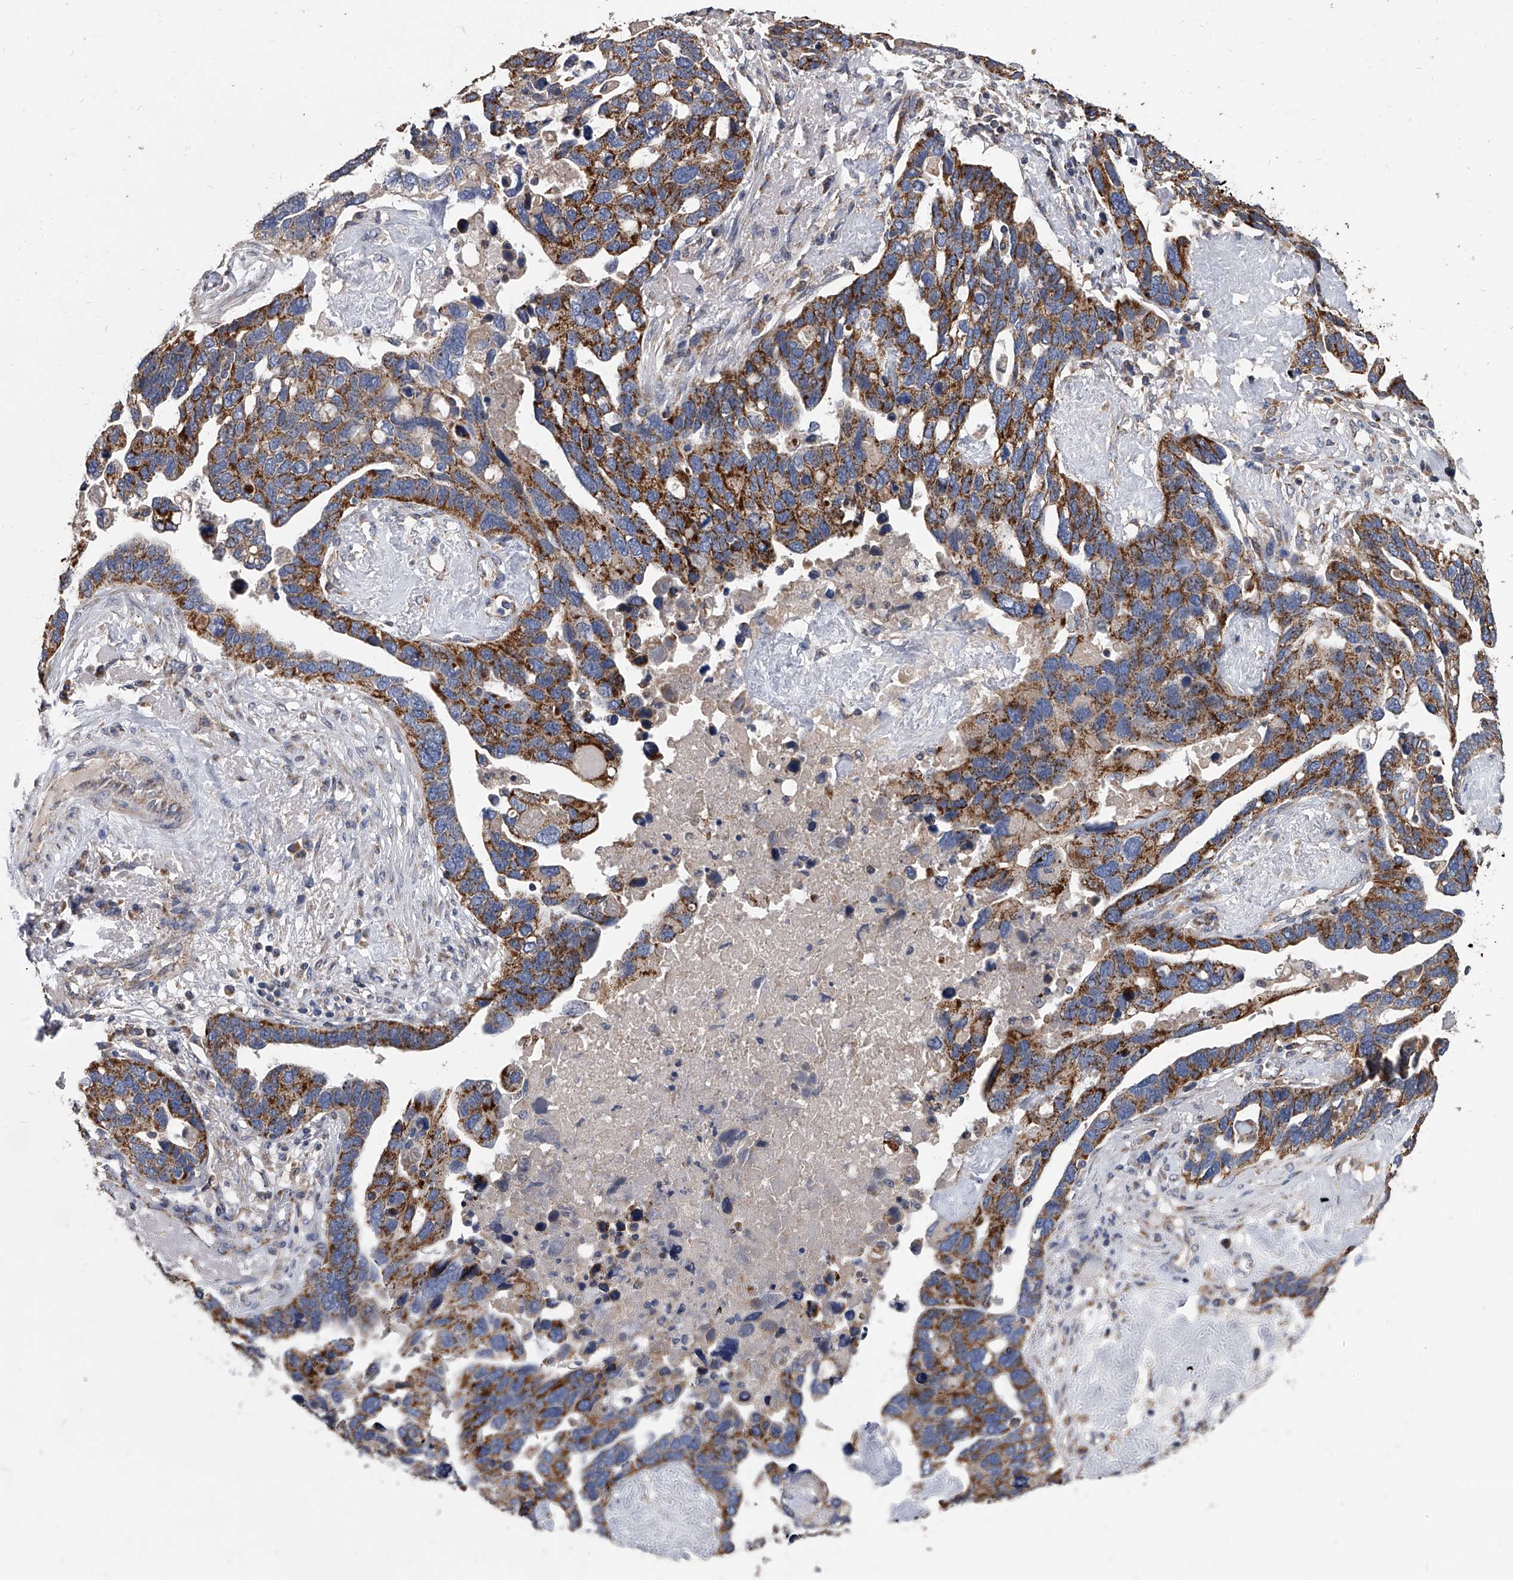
{"staining": {"intensity": "strong", "quantity": ">75%", "location": "cytoplasmic/membranous"}, "tissue": "ovarian cancer", "cell_type": "Tumor cells", "image_type": "cancer", "snomed": [{"axis": "morphology", "description": "Cystadenocarcinoma, serous, NOS"}, {"axis": "topography", "description": "Ovary"}], "caption": "Strong cytoplasmic/membranous protein expression is seen in approximately >75% of tumor cells in ovarian cancer.", "gene": "MRPL28", "patient": {"sex": "female", "age": 54}}